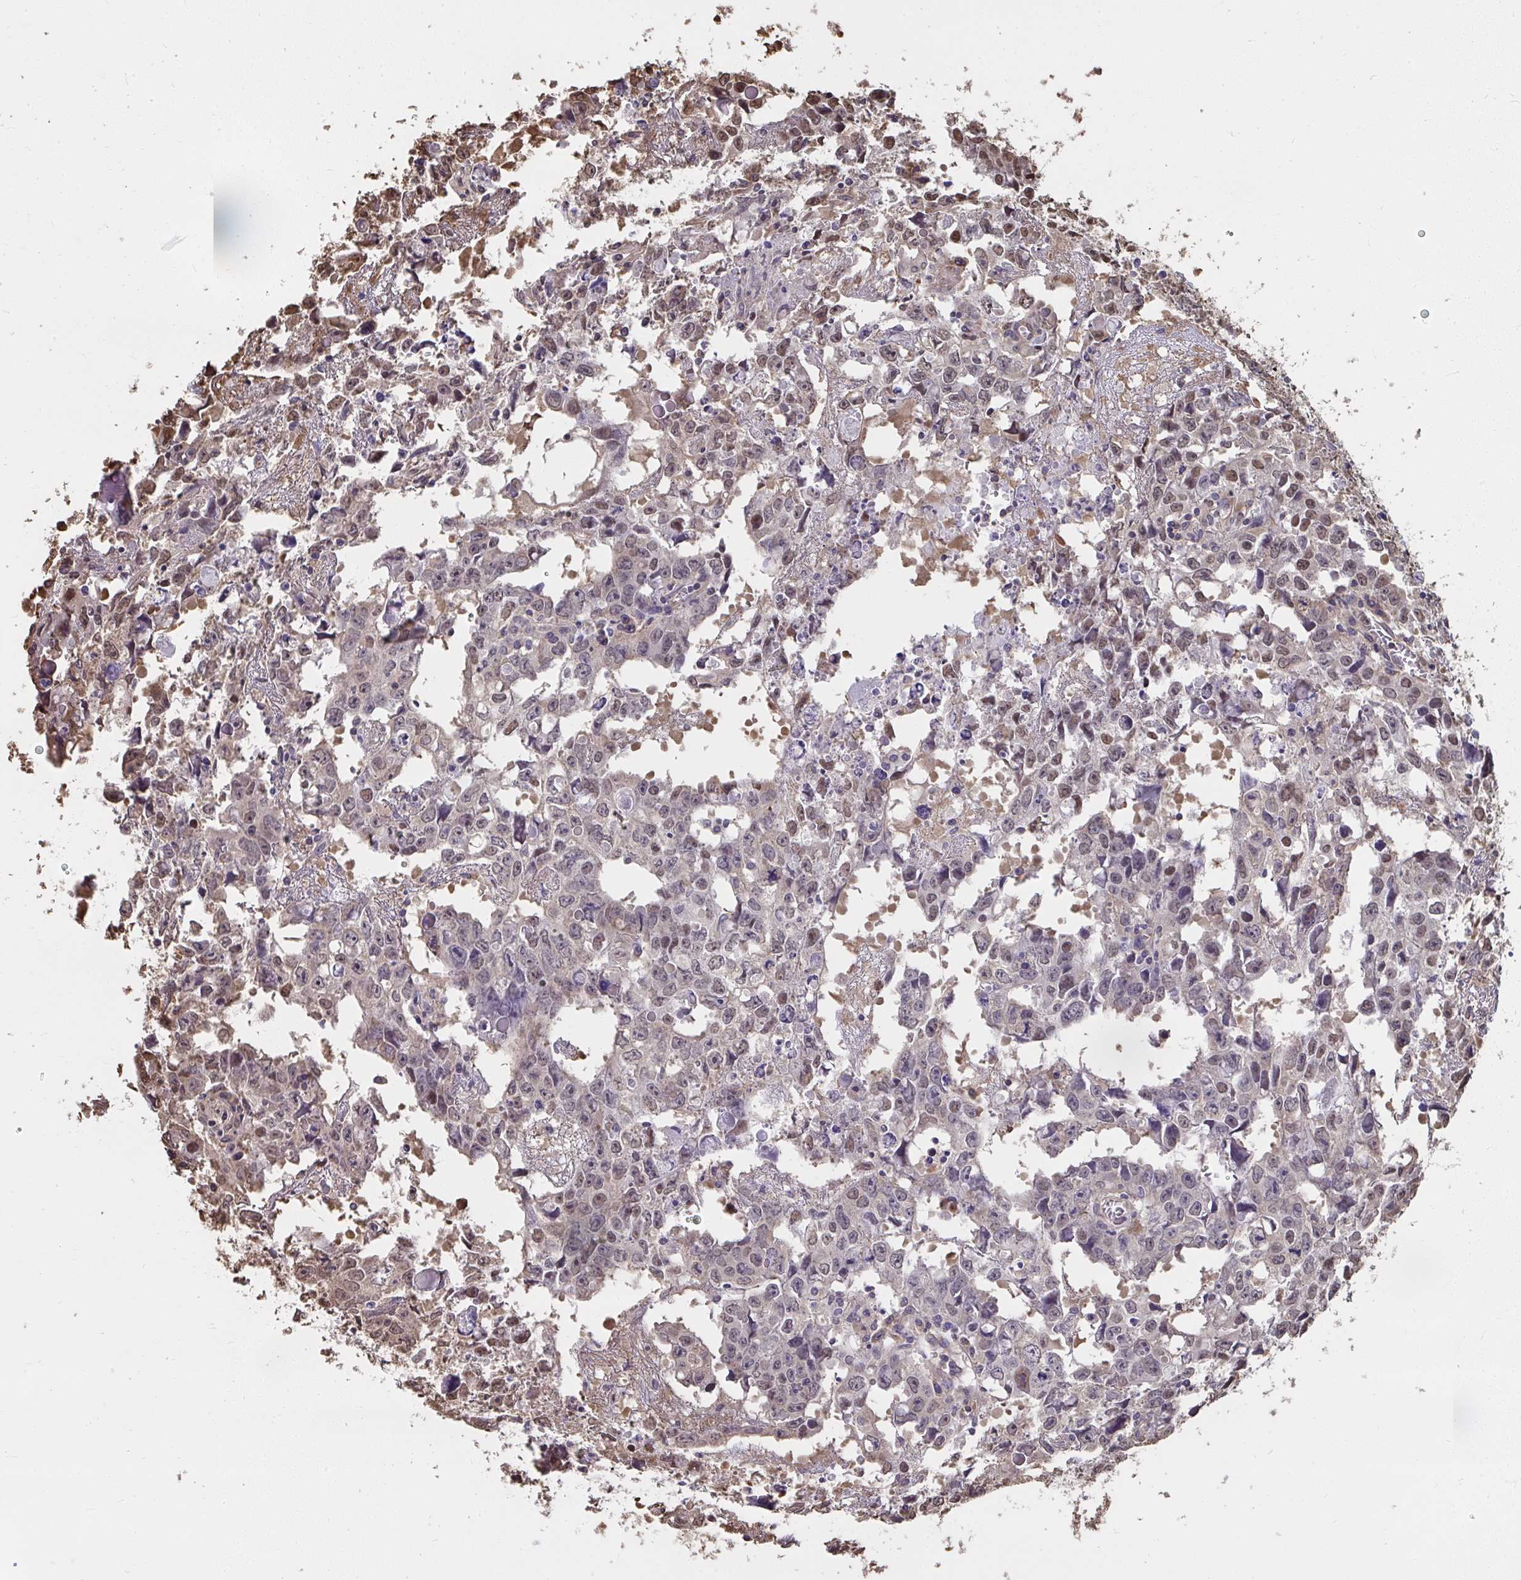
{"staining": {"intensity": "weak", "quantity": "25%-75%", "location": "cytoplasmic/membranous,nuclear"}, "tissue": "testis cancer", "cell_type": "Tumor cells", "image_type": "cancer", "snomed": [{"axis": "morphology", "description": "Carcinoma, Embryonal, NOS"}, {"axis": "topography", "description": "Testis"}], "caption": "Human testis embryonal carcinoma stained with a brown dye exhibits weak cytoplasmic/membranous and nuclear positive staining in about 25%-75% of tumor cells.", "gene": "SYNCRIP", "patient": {"sex": "male", "age": 22}}